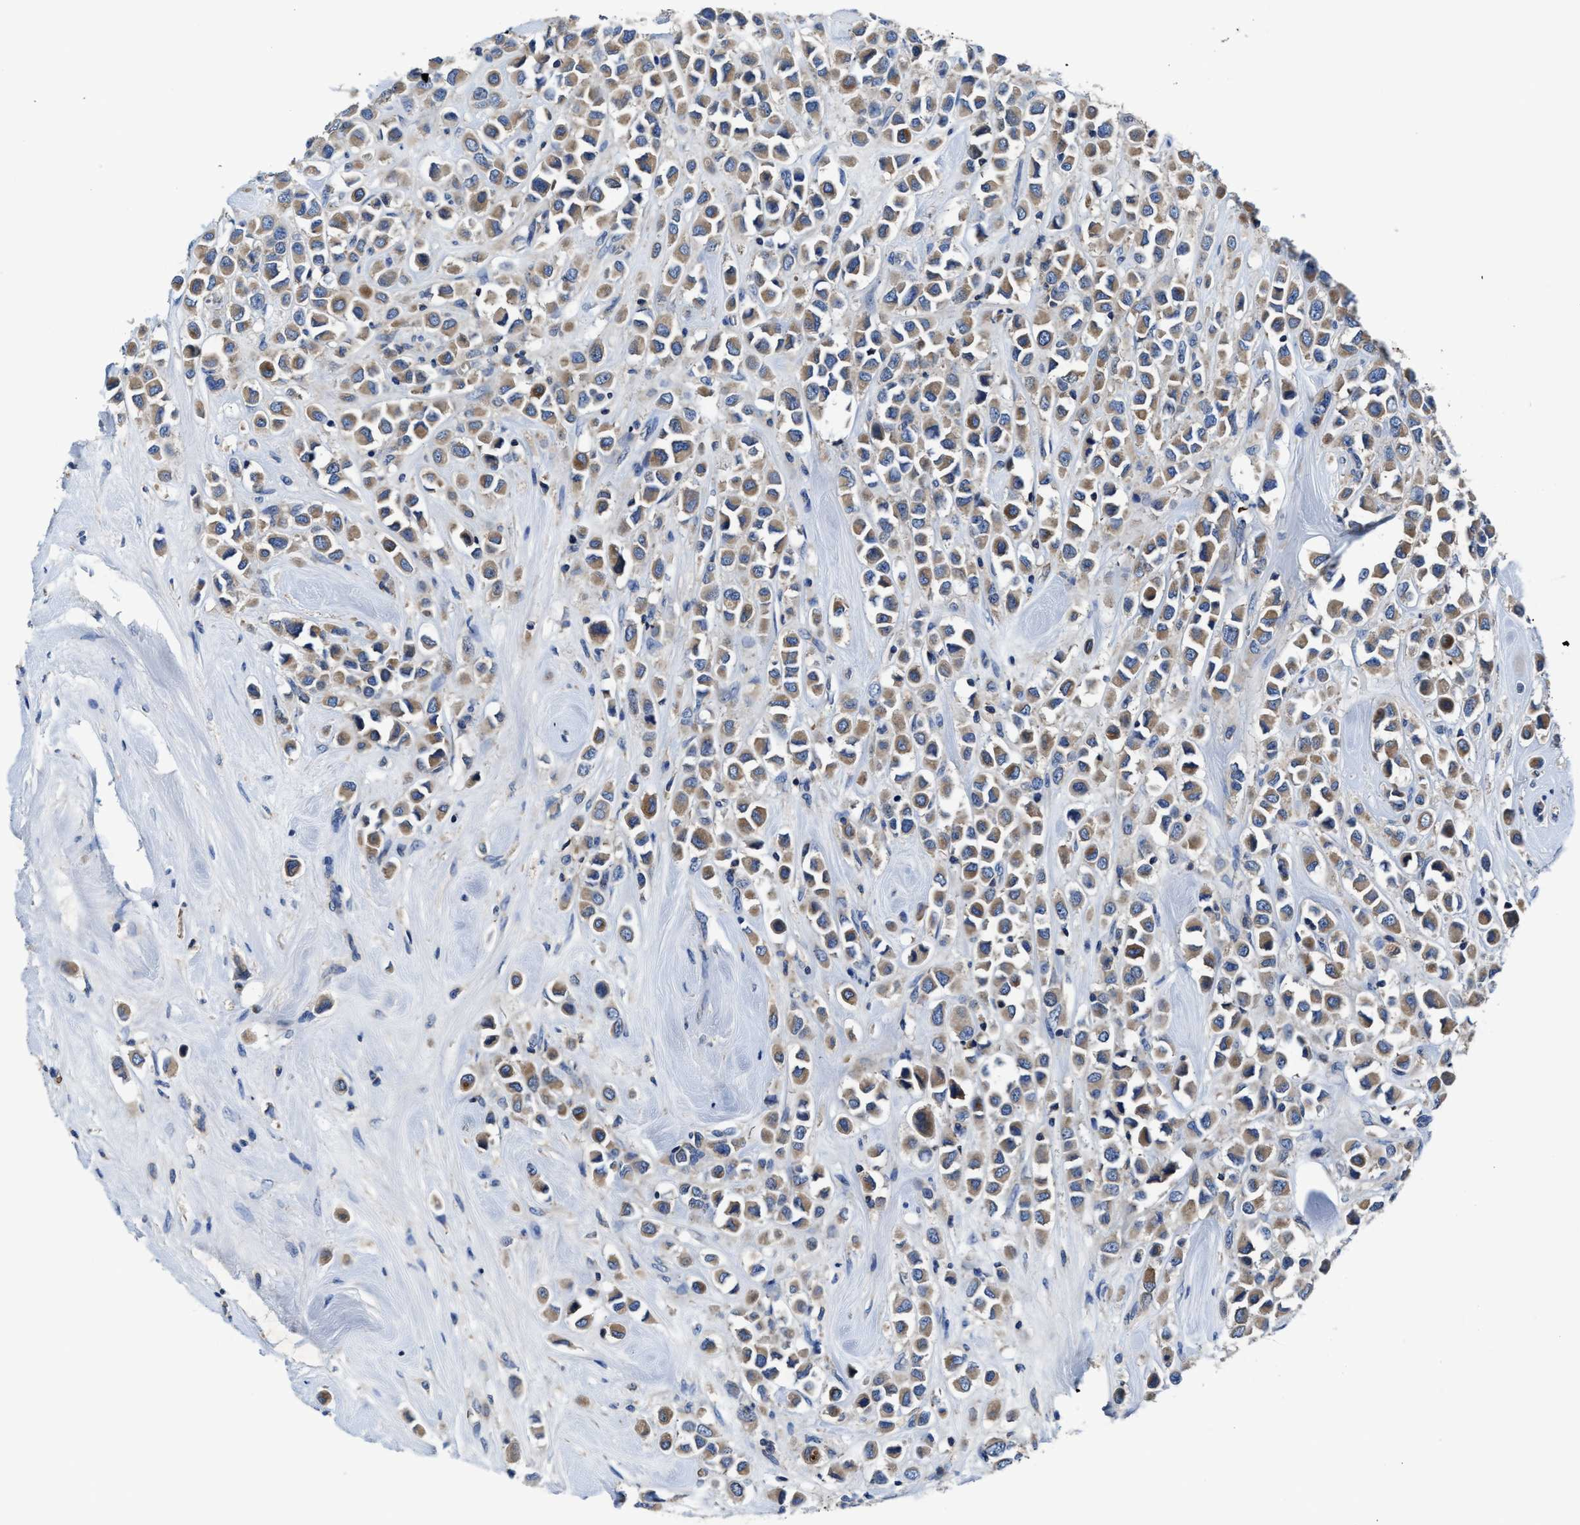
{"staining": {"intensity": "moderate", "quantity": ">75%", "location": "cytoplasmic/membranous"}, "tissue": "breast cancer", "cell_type": "Tumor cells", "image_type": "cancer", "snomed": [{"axis": "morphology", "description": "Duct carcinoma"}, {"axis": "topography", "description": "Breast"}], "caption": "Breast cancer tissue shows moderate cytoplasmic/membranous staining in about >75% of tumor cells", "gene": "PHLPP1", "patient": {"sex": "female", "age": 61}}